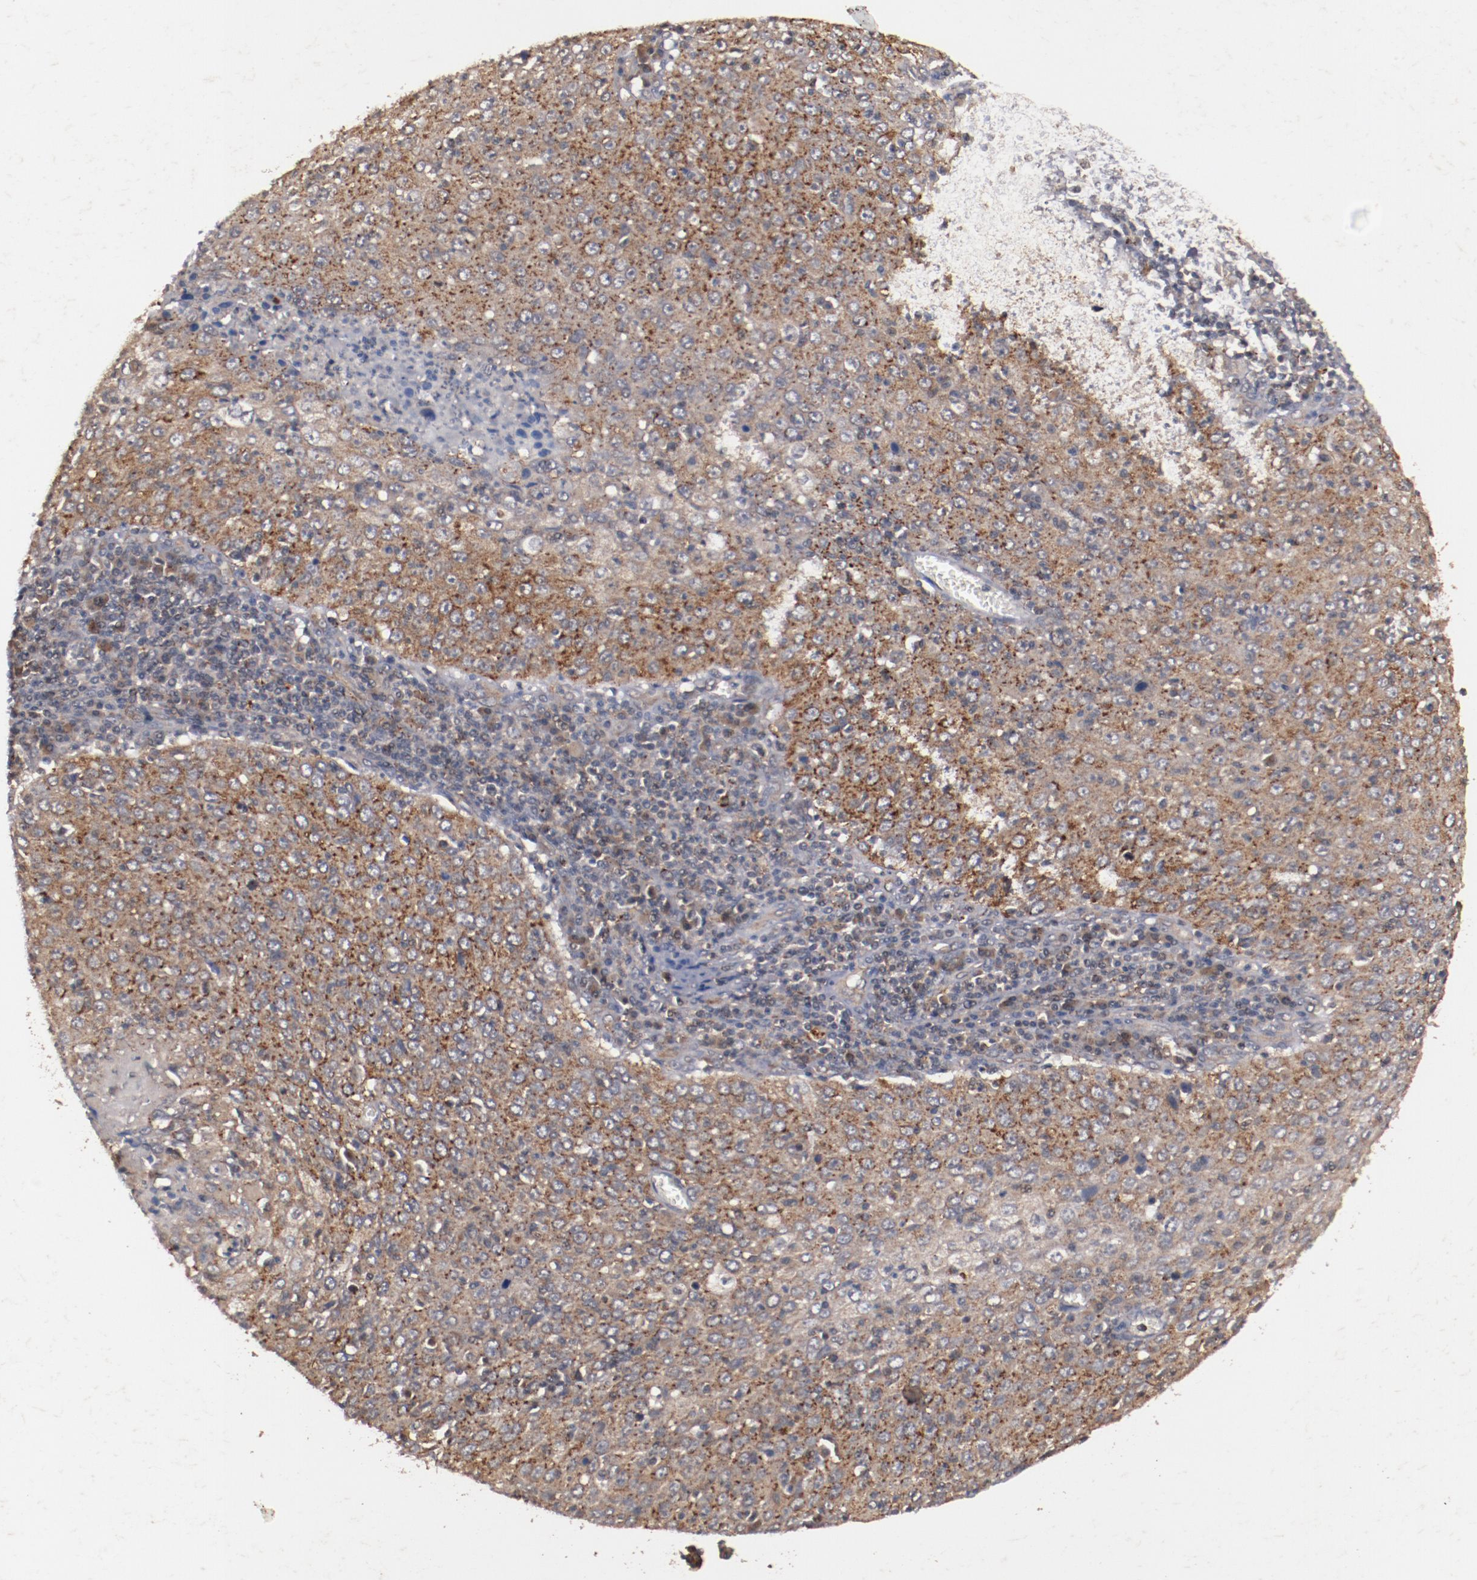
{"staining": {"intensity": "moderate", "quantity": ">75%", "location": "cytoplasmic/membranous"}, "tissue": "cervical cancer", "cell_type": "Tumor cells", "image_type": "cancer", "snomed": [{"axis": "morphology", "description": "Squamous cell carcinoma, NOS"}, {"axis": "topography", "description": "Cervix"}], "caption": "A micrograph of human squamous cell carcinoma (cervical) stained for a protein displays moderate cytoplasmic/membranous brown staining in tumor cells. Immunohistochemistry stains the protein of interest in brown and the nuclei are stained blue.", "gene": "TENM1", "patient": {"sex": "female", "age": 27}}